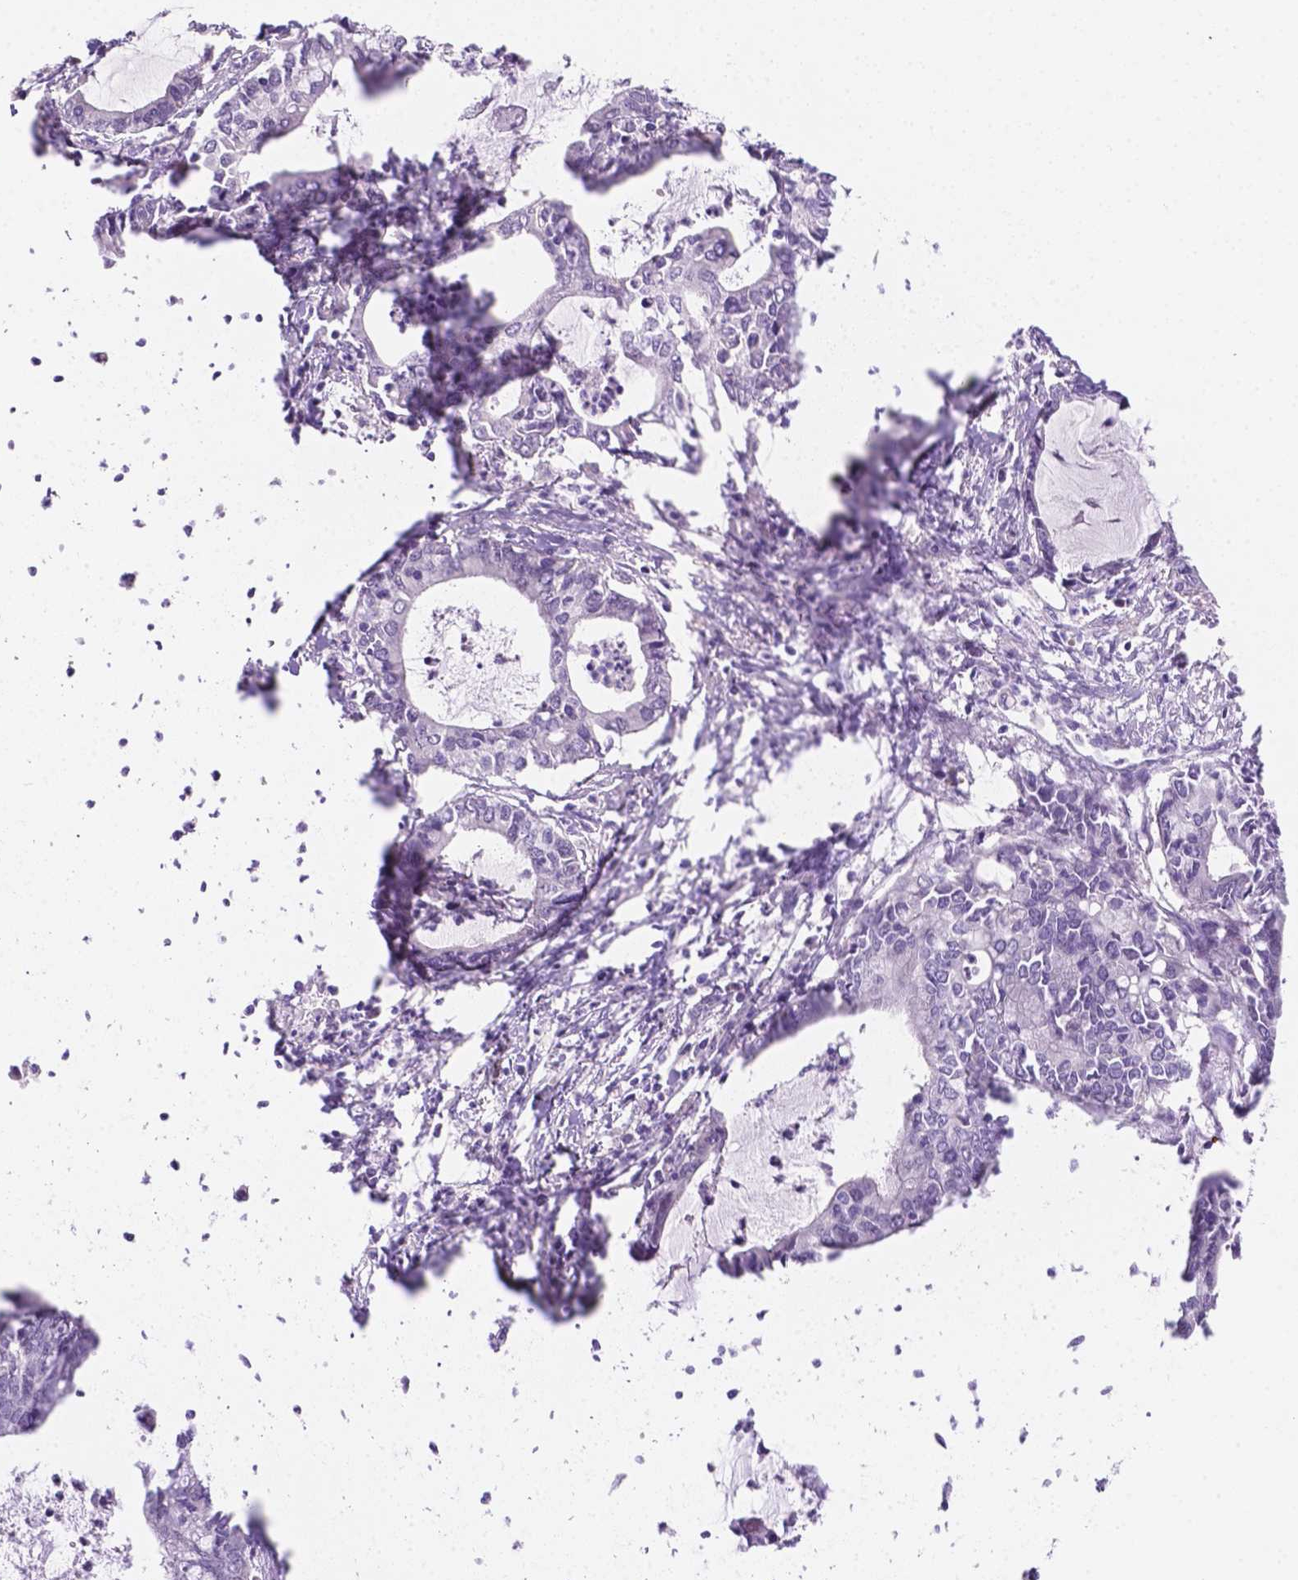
{"staining": {"intensity": "negative", "quantity": "none", "location": "none"}, "tissue": "cervical cancer", "cell_type": "Tumor cells", "image_type": "cancer", "snomed": [{"axis": "morphology", "description": "Adenocarcinoma, NOS"}, {"axis": "topography", "description": "Cervix"}], "caption": "The photomicrograph exhibits no staining of tumor cells in cervical cancer (adenocarcinoma).", "gene": "EBLN2", "patient": {"sex": "female", "age": 42}}